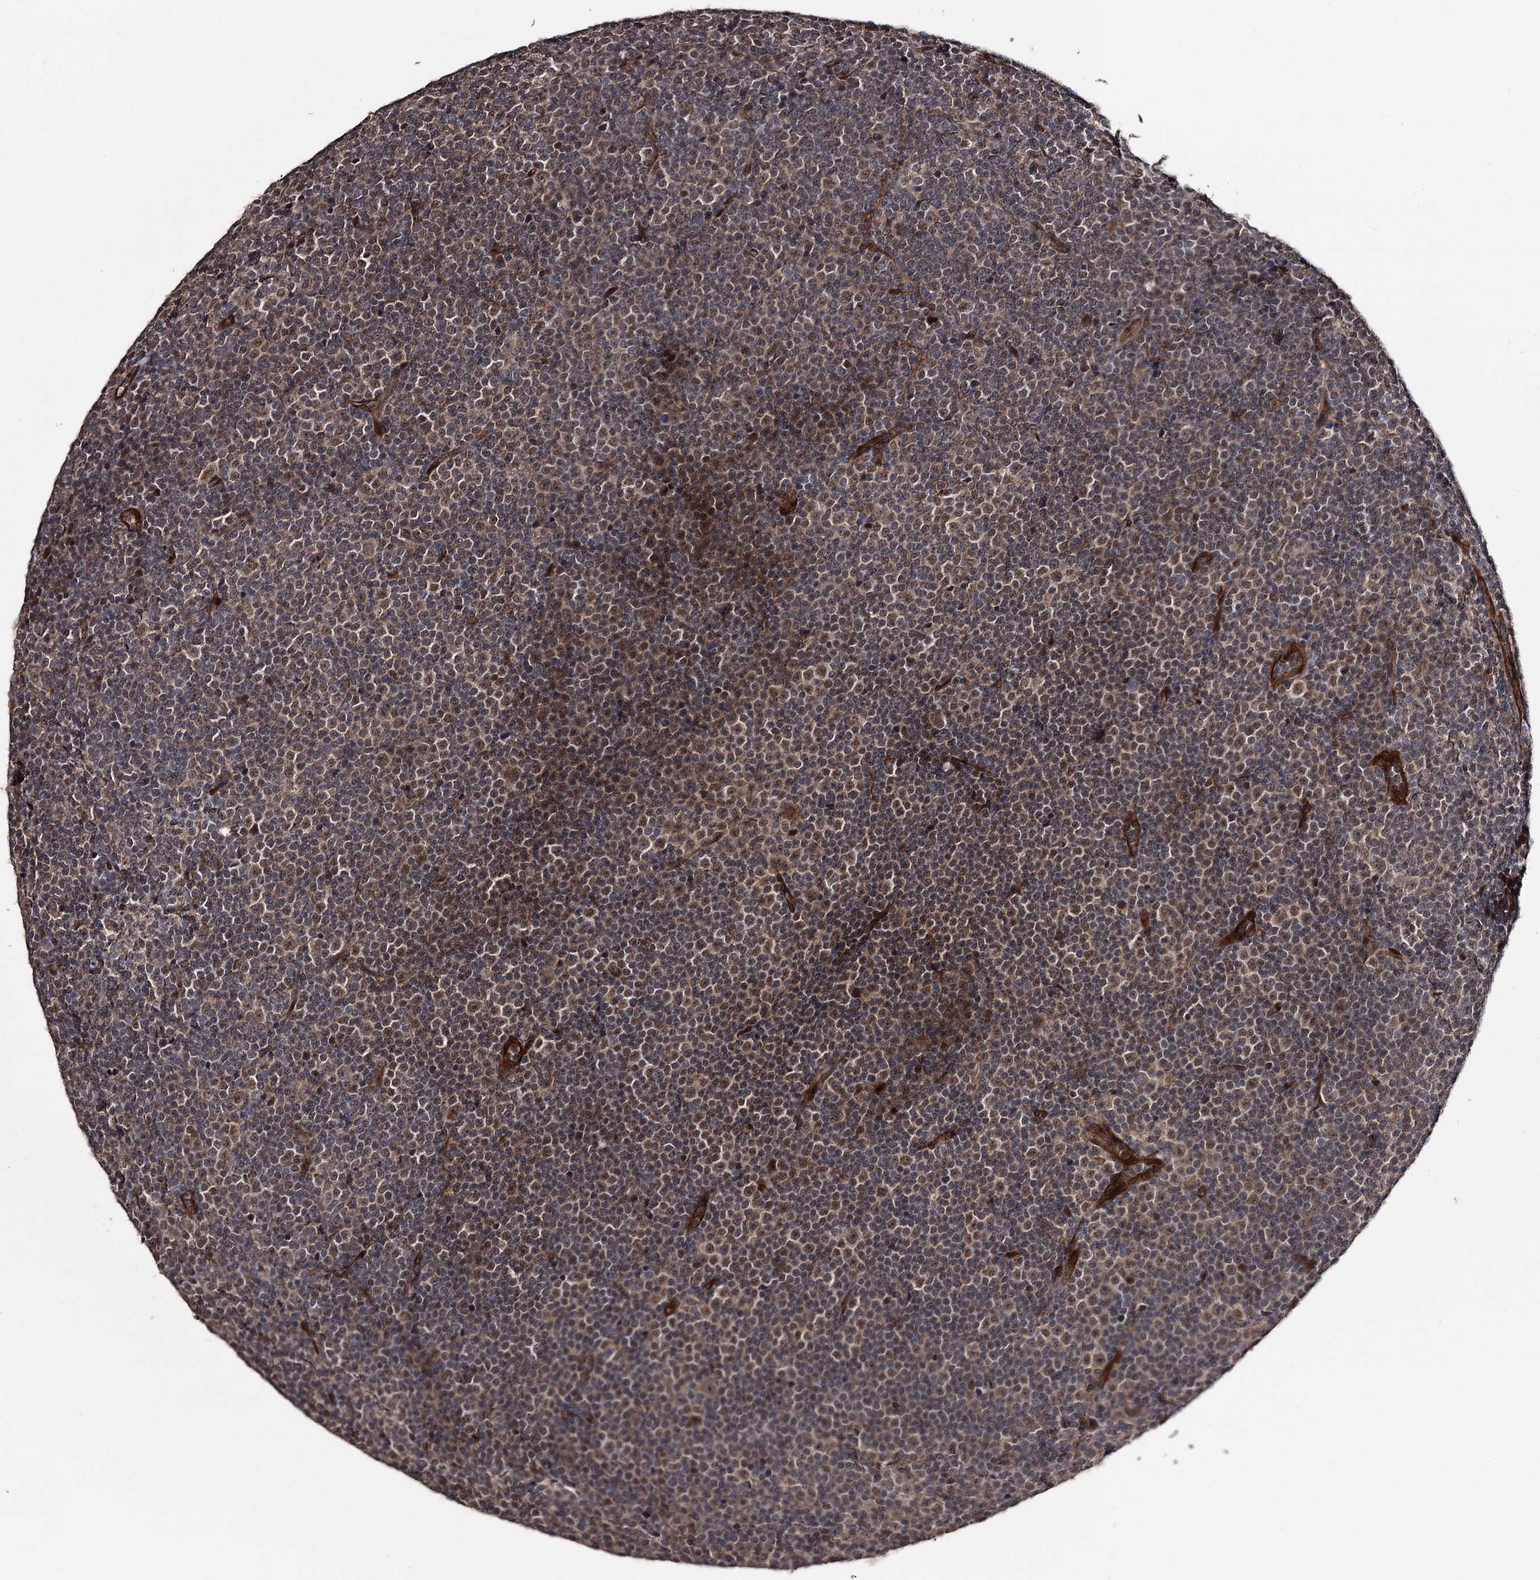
{"staining": {"intensity": "weak", "quantity": "25%-75%", "location": "nuclear"}, "tissue": "lymphoma", "cell_type": "Tumor cells", "image_type": "cancer", "snomed": [{"axis": "morphology", "description": "Malignant lymphoma, non-Hodgkin's type, Low grade"}, {"axis": "topography", "description": "Lymph node"}], "caption": "This image exhibits immunohistochemistry staining of lymphoma, with low weak nuclear expression in approximately 25%-75% of tumor cells.", "gene": "CDC42EP2", "patient": {"sex": "female", "age": 67}}